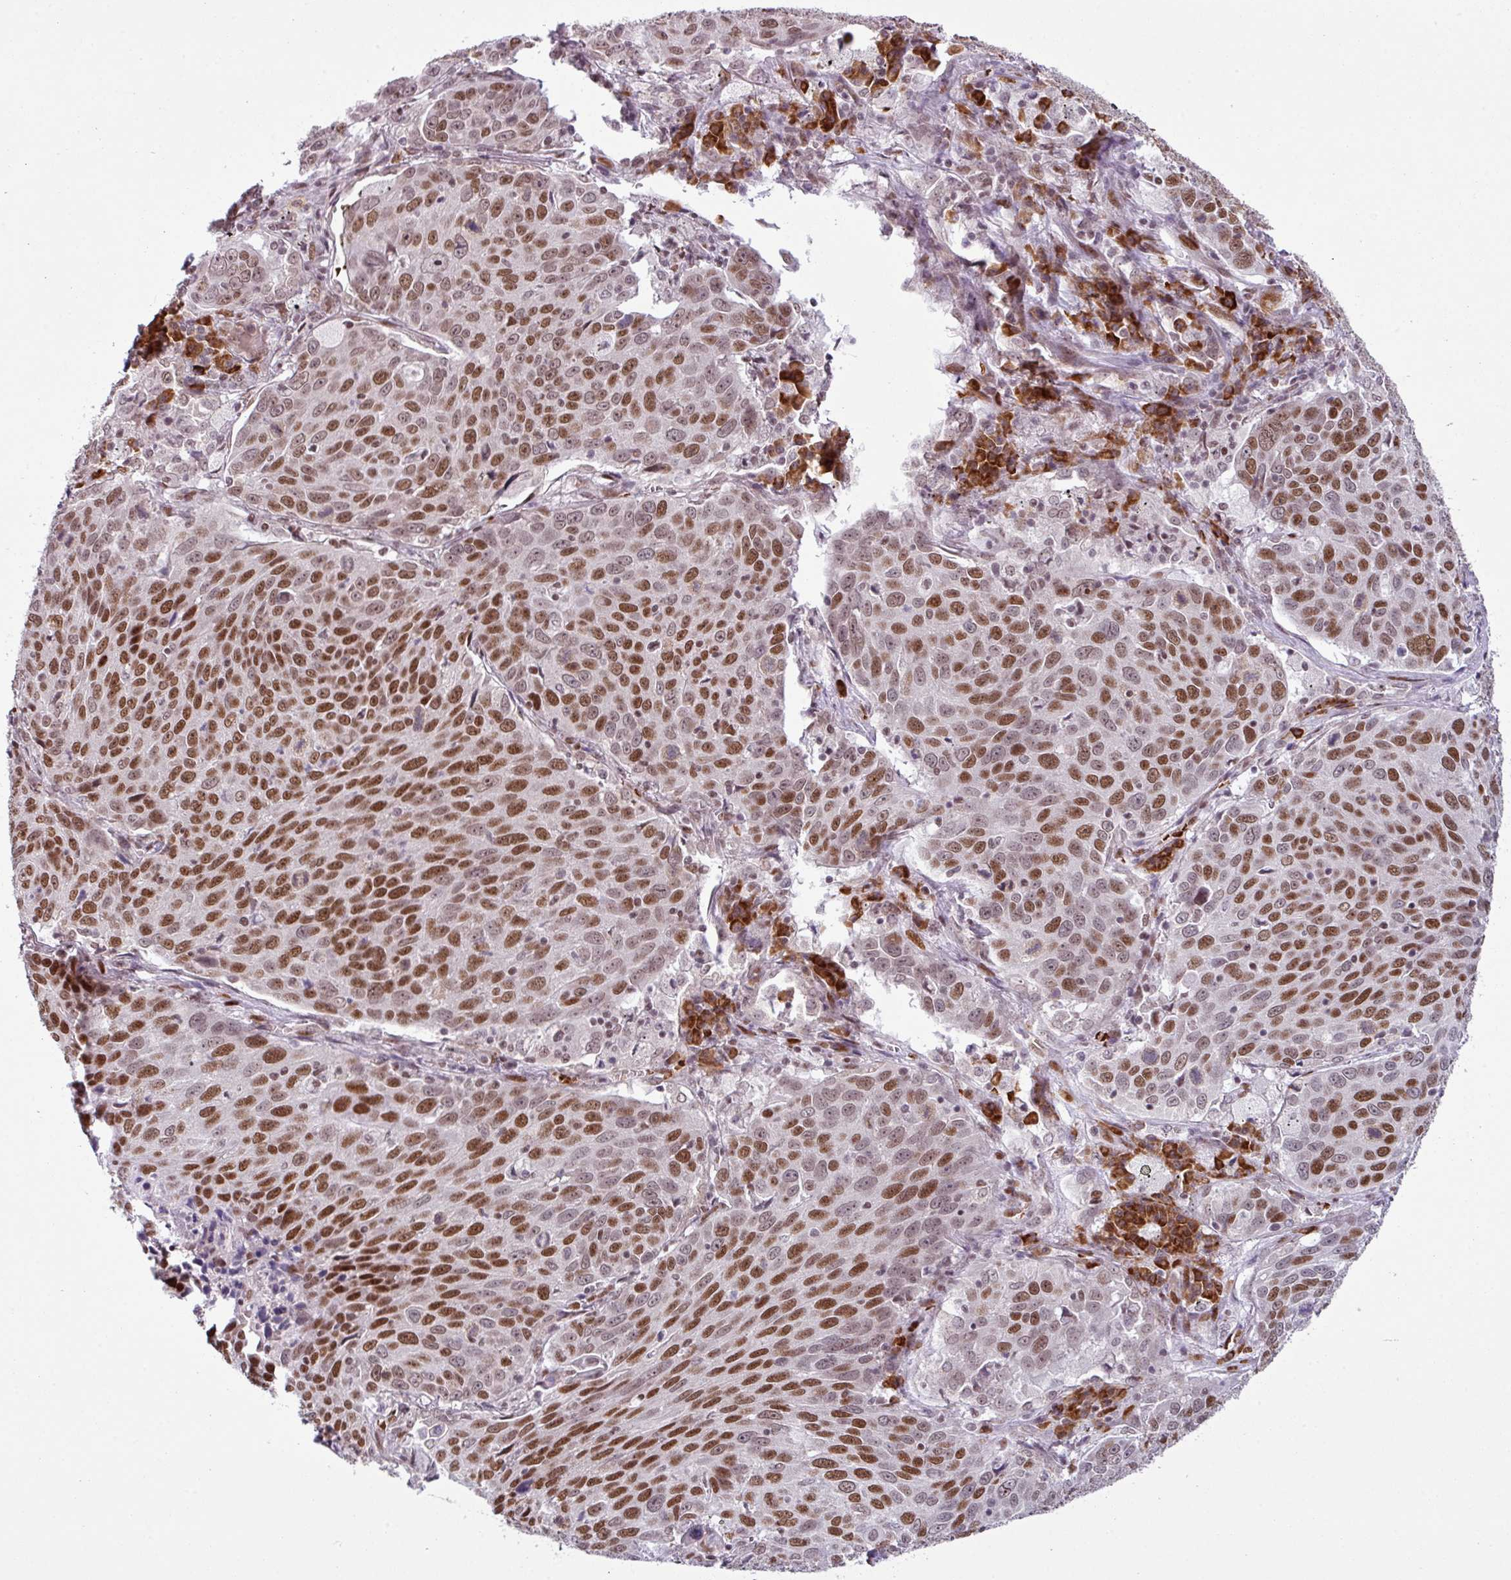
{"staining": {"intensity": "moderate", "quantity": ">75%", "location": "nuclear"}, "tissue": "lung cancer", "cell_type": "Tumor cells", "image_type": "cancer", "snomed": [{"axis": "morphology", "description": "Squamous cell carcinoma, NOS"}, {"axis": "topography", "description": "Lung"}], "caption": "Lung cancer stained for a protein (brown) shows moderate nuclear positive positivity in about >75% of tumor cells.", "gene": "PRDM5", "patient": {"sex": "male", "age": 78}}